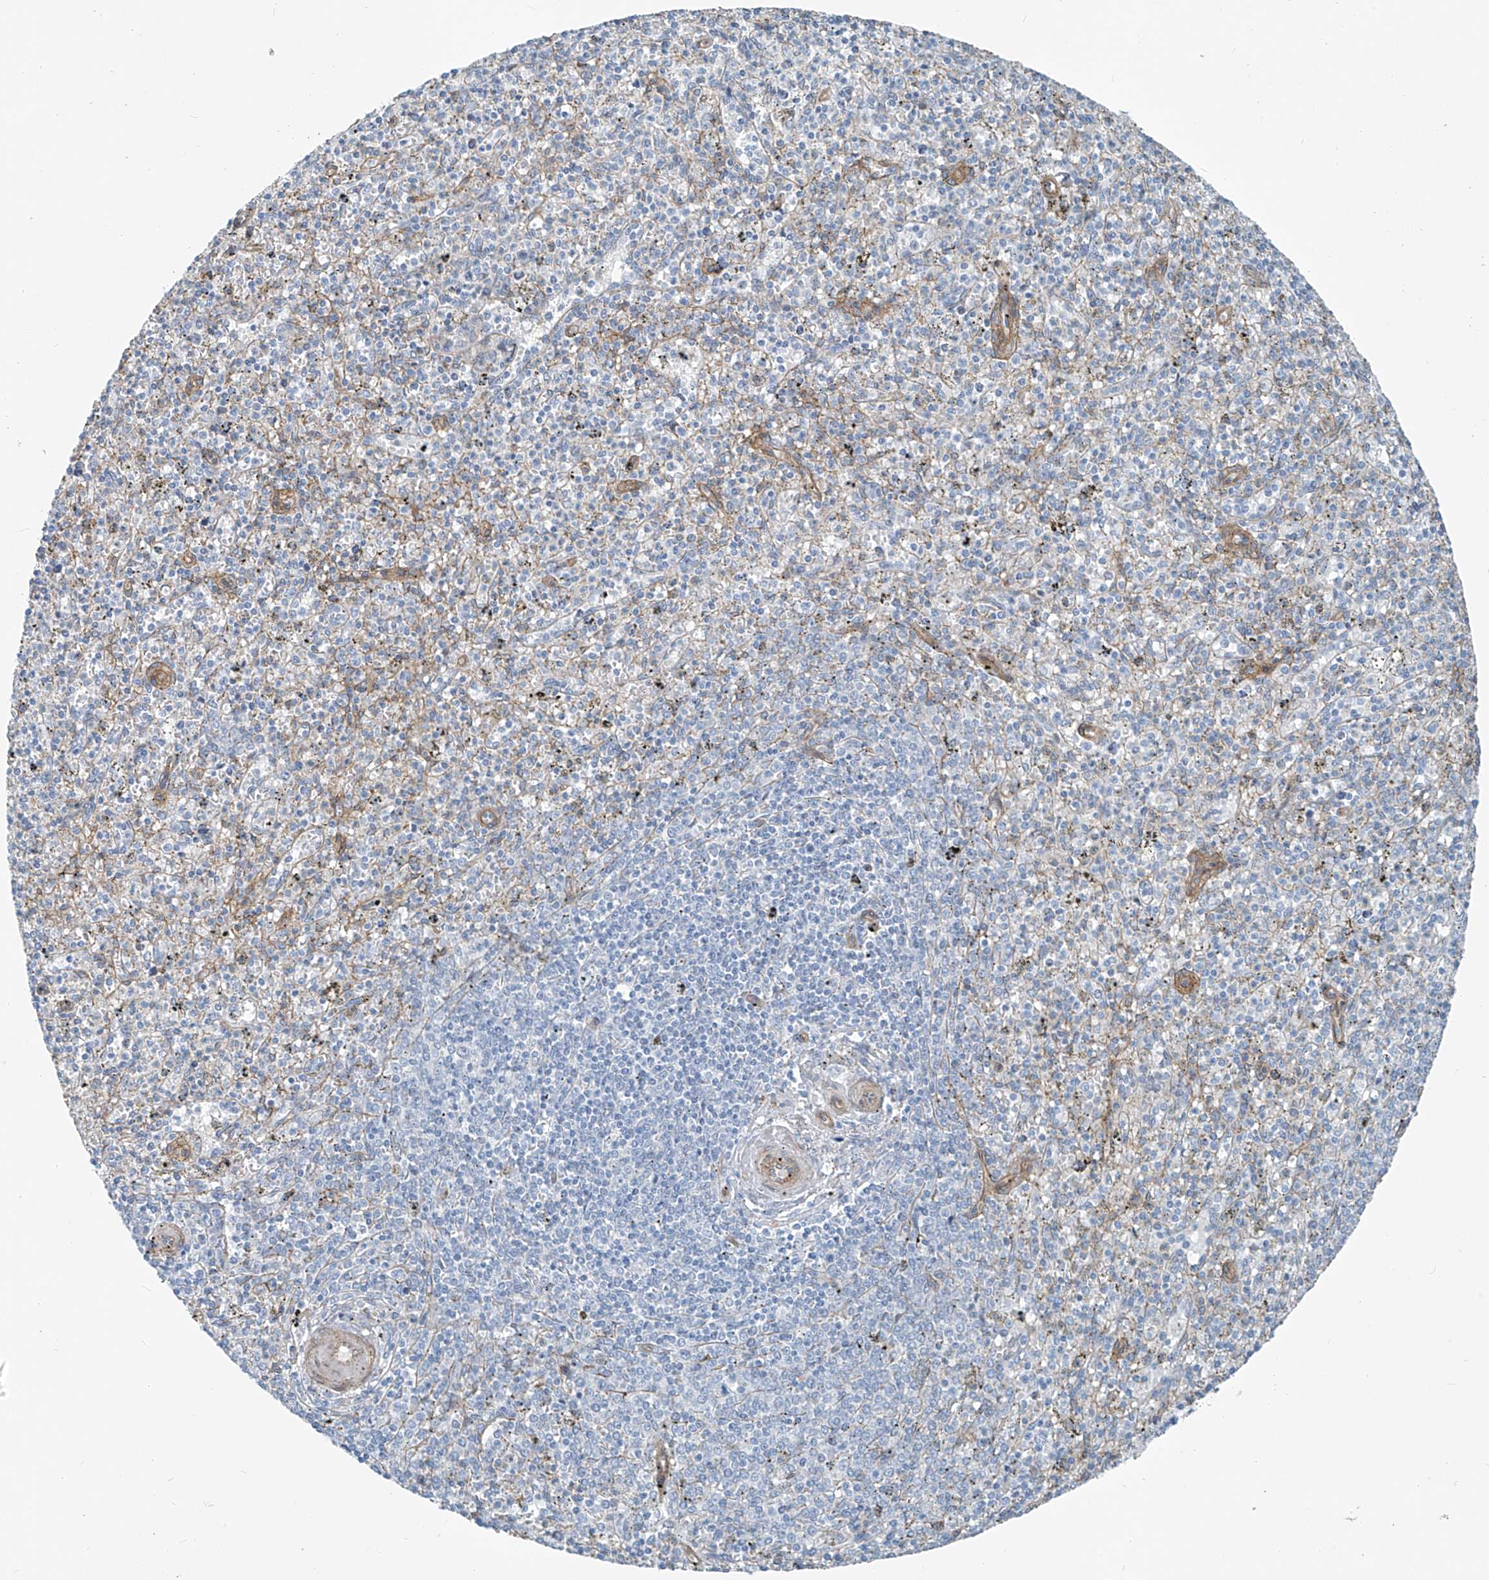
{"staining": {"intensity": "negative", "quantity": "none", "location": "none"}, "tissue": "spleen", "cell_type": "Cells in red pulp", "image_type": "normal", "snomed": [{"axis": "morphology", "description": "Normal tissue, NOS"}, {"axis": "topography", "description": "Spleen"}], "caption": "Image shows no protein positivity in cells in red pulp of unremarkable spleen.", "gene": "TNS2", "patient": {"sex": "male", "age": 72}}